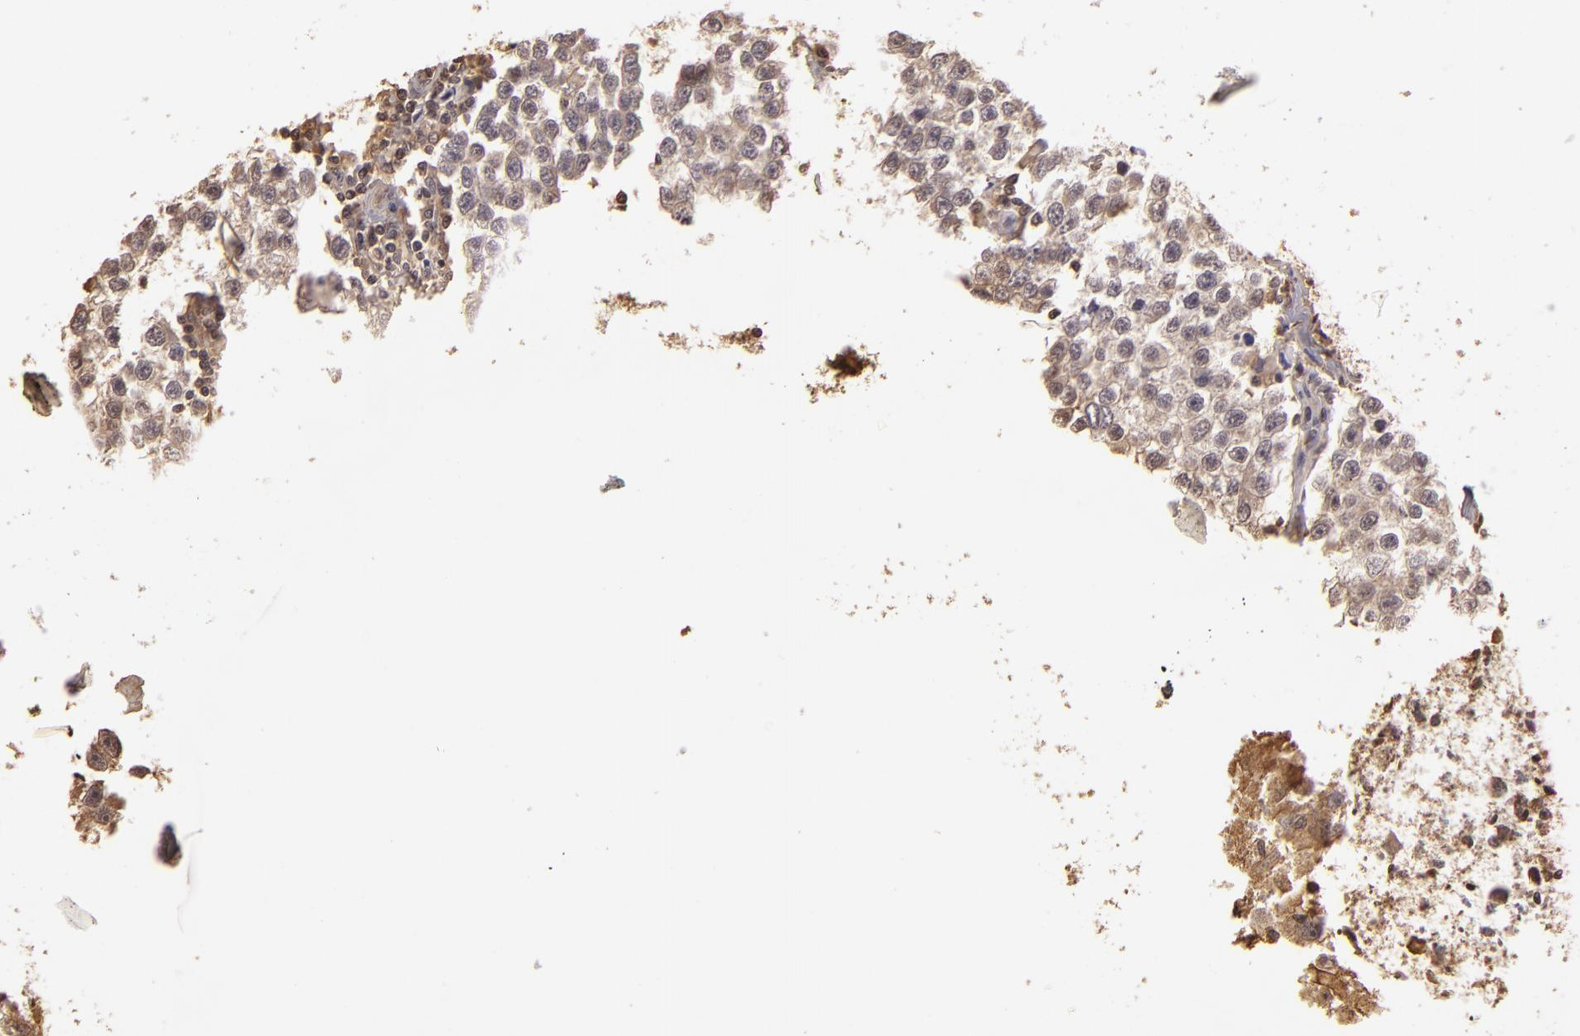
{"staining": {"intensity": "weak", "quantity": "<25%", "location": "cytoplasmic/membranous"}, "tissue": "testis cancer", "cell_type": "Tumor cells", "image_type": "cancer", "snomed": [{"axis": "morphology", "description": "Seminoma, NOS"}, {"axis": "topography", "description": "Testis"}], "caption": "This is an IHC histopathology image of testis seminoma. There is no positivity in tumor cells.", "gene": "ARPC2", "patient": {"sex": "male", "age": 36}}